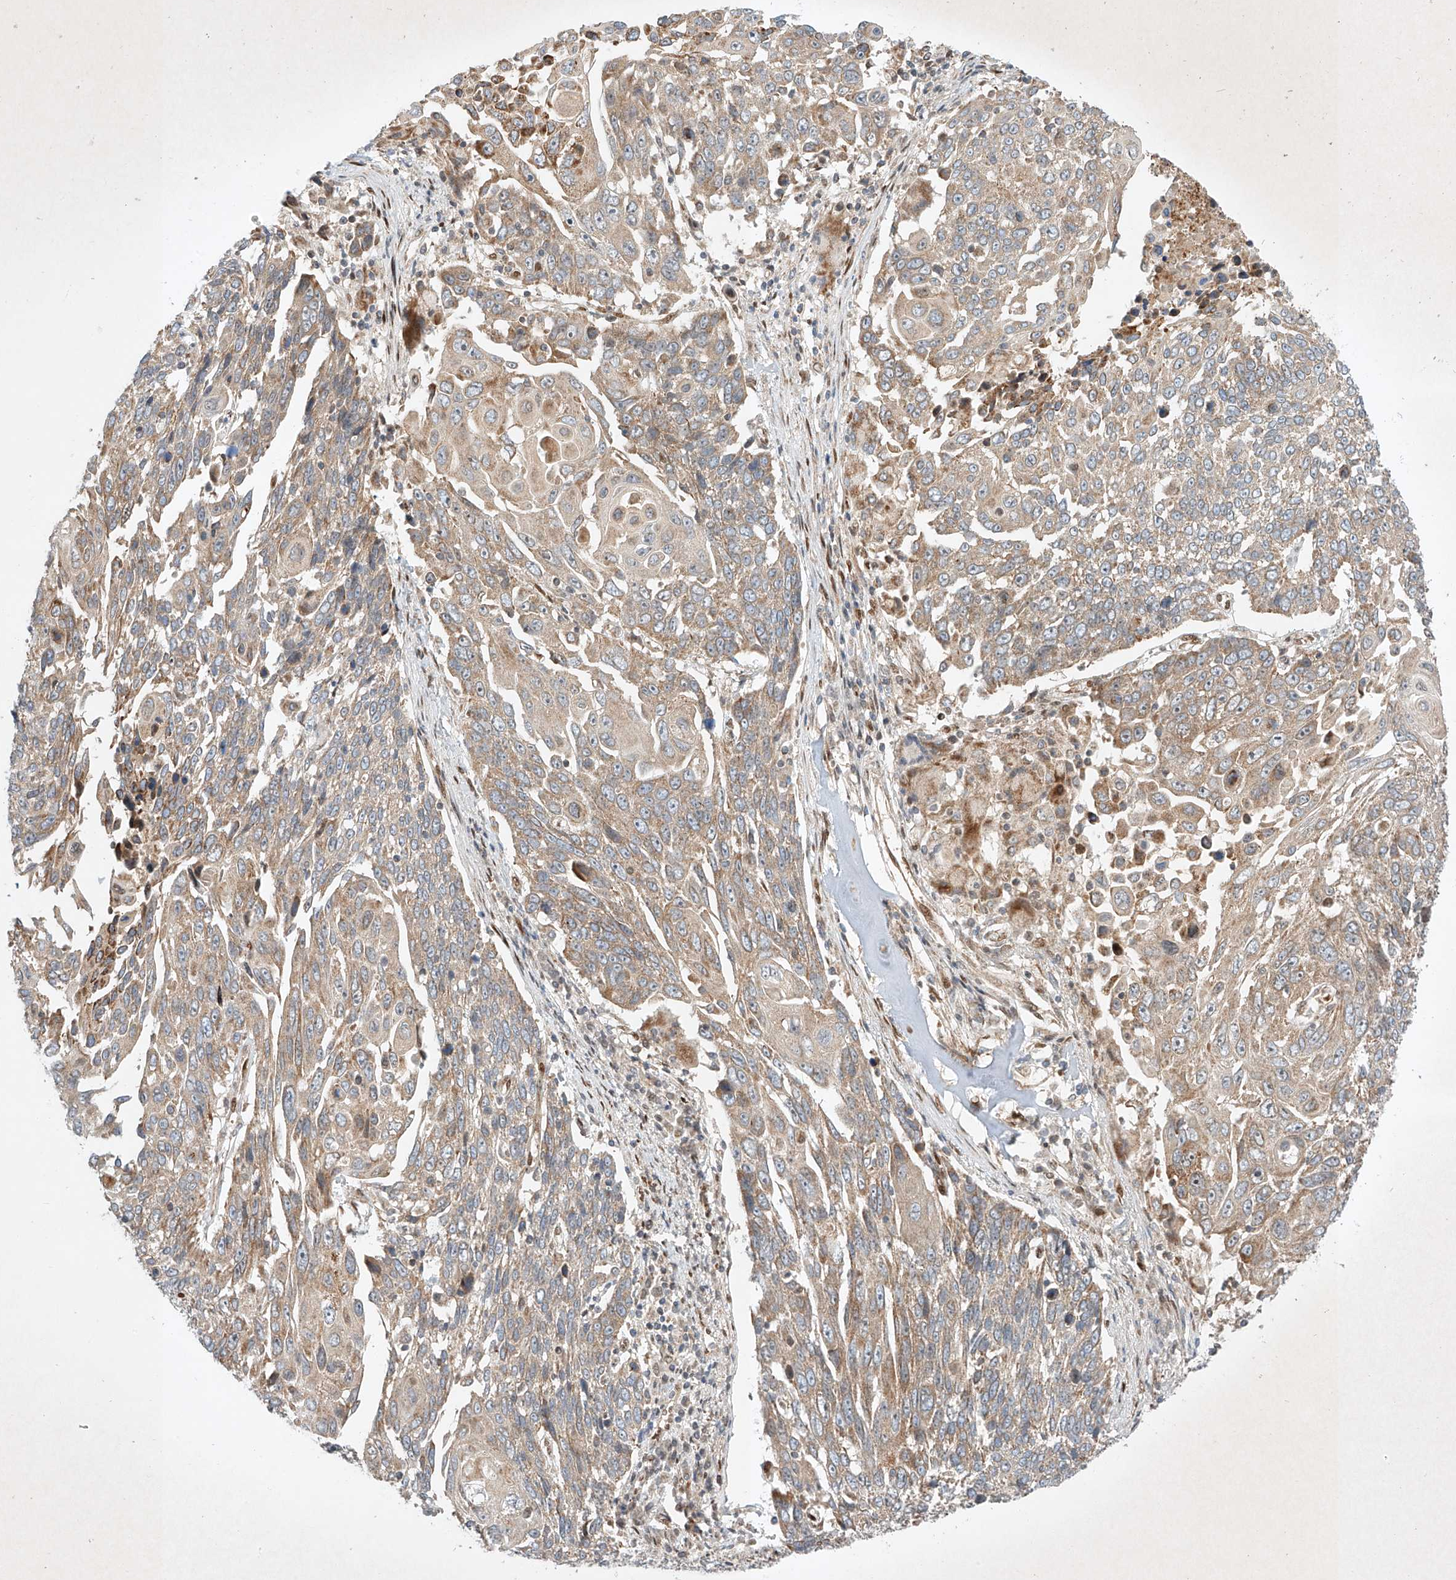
{"staining": {"intensity": "weak", "quantity": ">75%", "location": "cytoplasmic/membranous"}, "tissue": "lung cancer", "cell_type": "Tumor cells", "image_type": "cancer", "snomed": [{"axis": "morphology", "description": "Squamous cell carcinoma, NOS"}, {"axis": "topography", "description": "Lung"}], "caption": "Immunohistochemical staining of lung squamous cell carcinoma shows weak cytoplasmic/membranous protein positivity in about >75% of tumor cells.", "gene": "EPG5", "patient": {"sex": "male", "age": 66}}